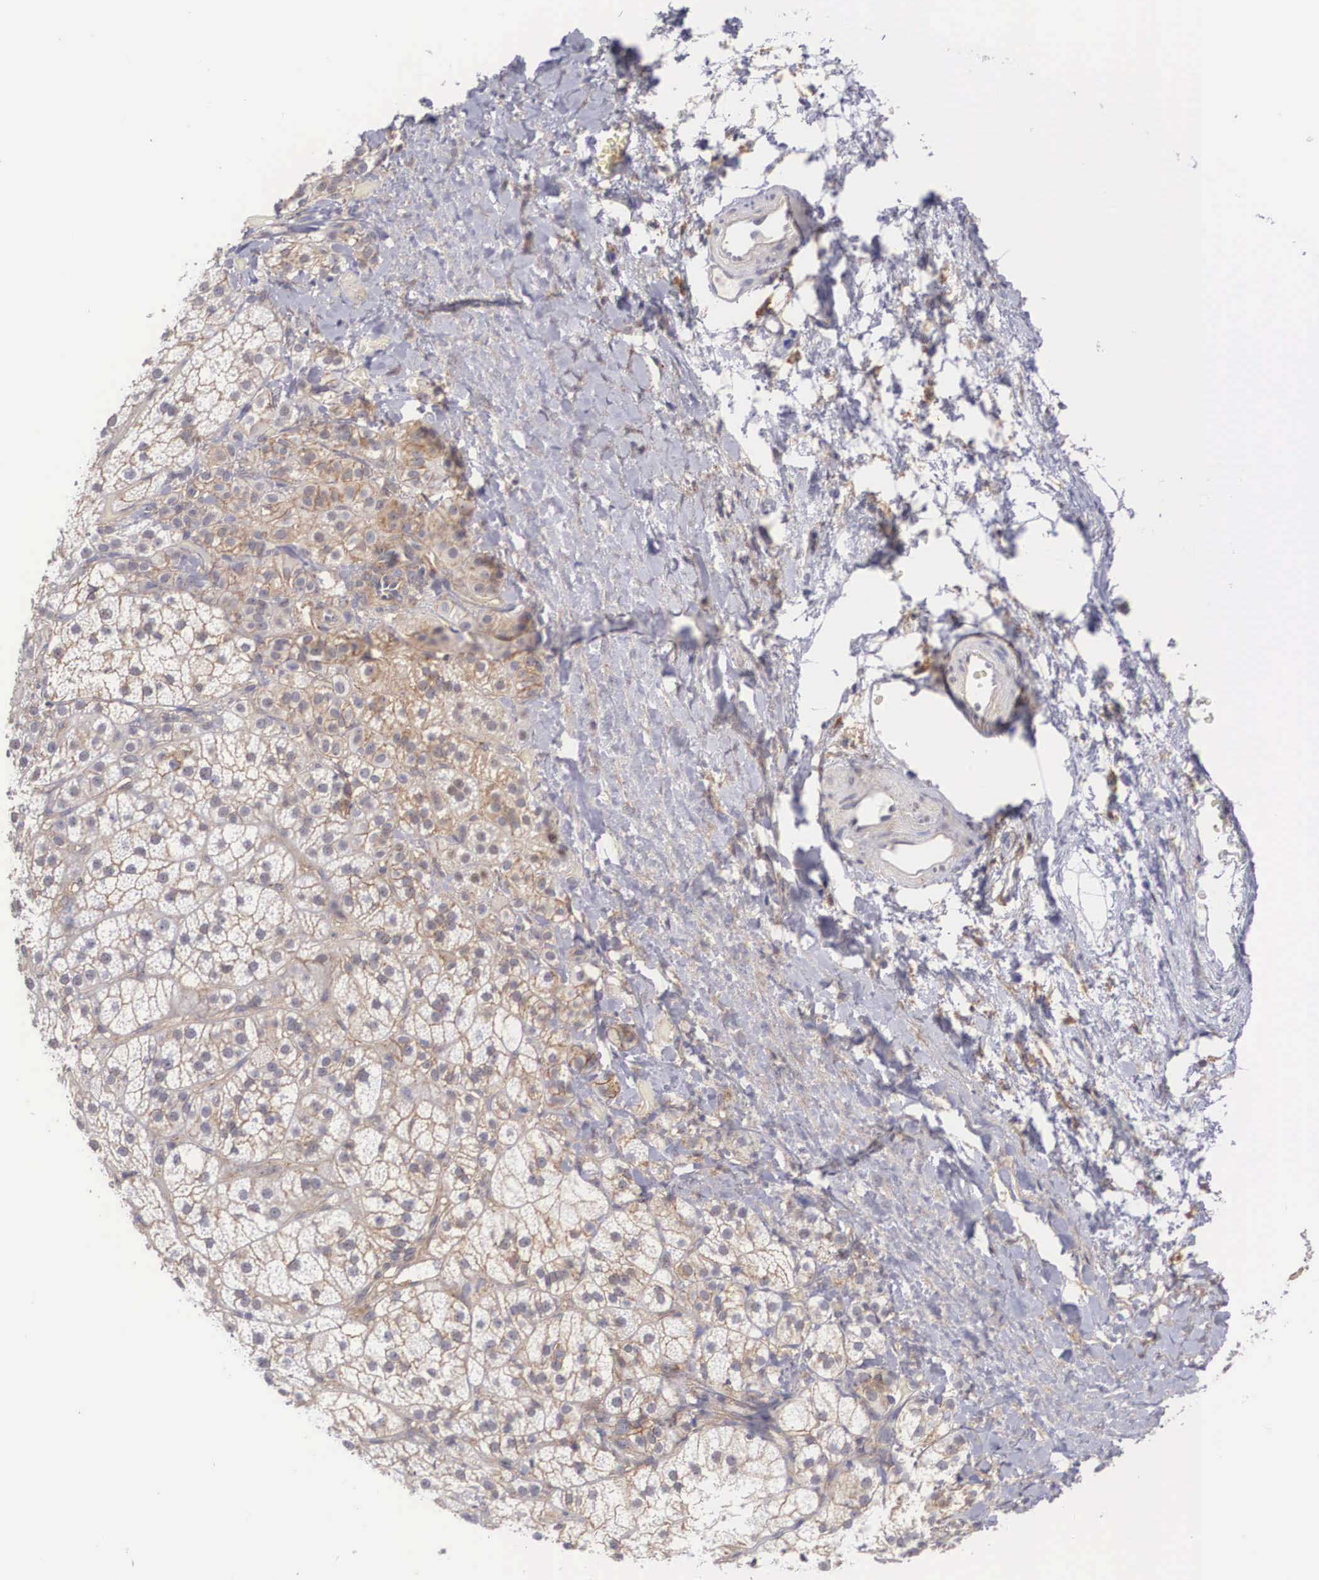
{"staining": {"intensity": "weak", "quantity": ">75%", "location": "cytoplasmic/membranous"}, "tissue": "adrenal gland", "cell_type": "Glandular cells", "image_type": "normal", "snomed": [{"axis": "morphology", "description": "Normal tissue, NOS"}, {"axis": "topography", "description": "Adrenal gland"}], "caption": "Human adrenal gland stained with a brown dye reveals weak cytoplasmic/membranous positive expression in approximately >75% of glandular cells.", "gene": "NR4A2", "patient": {"sex": "female", "age": 60}}